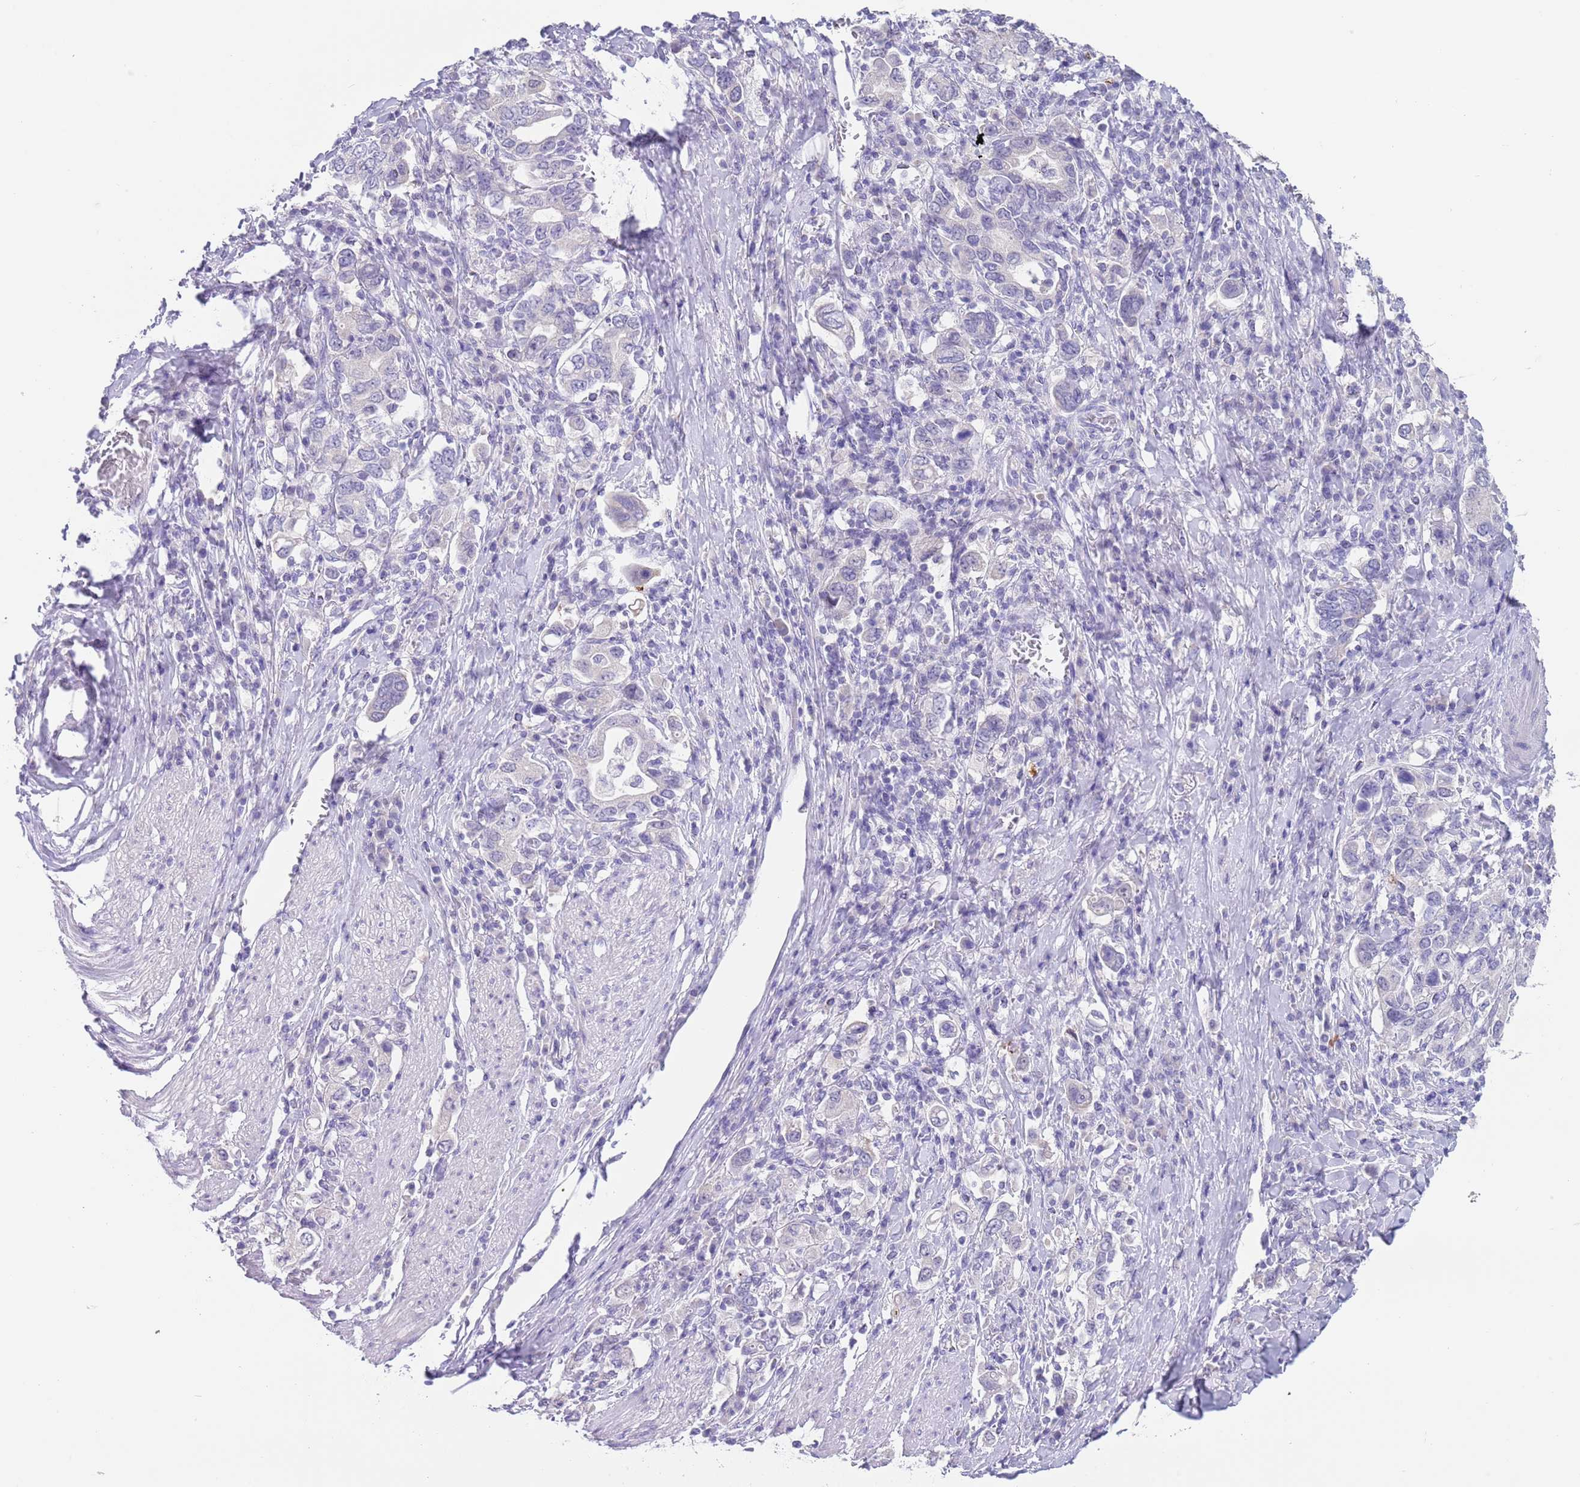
{"staining": {"intensity": "negative", "quantity": "none", "location": "none"}, "tissue": "stomach cancer", "cell_type": "Tumor cells", "image_type": "cancer", "snomed": [{"axis": "morphology", "description": "Adenocarcinoma, NOS"}, {"axis": "topography", "description": "Stomach, upper"}, {"axis": "topography", "description": "Stomach"}], "caption": "This is an IHC image of human adenocarcinoma (stomach). There is no staining in tumor cells.", "gene": "SPIRE2", "patient": {"sex": "male", "age": 62}}